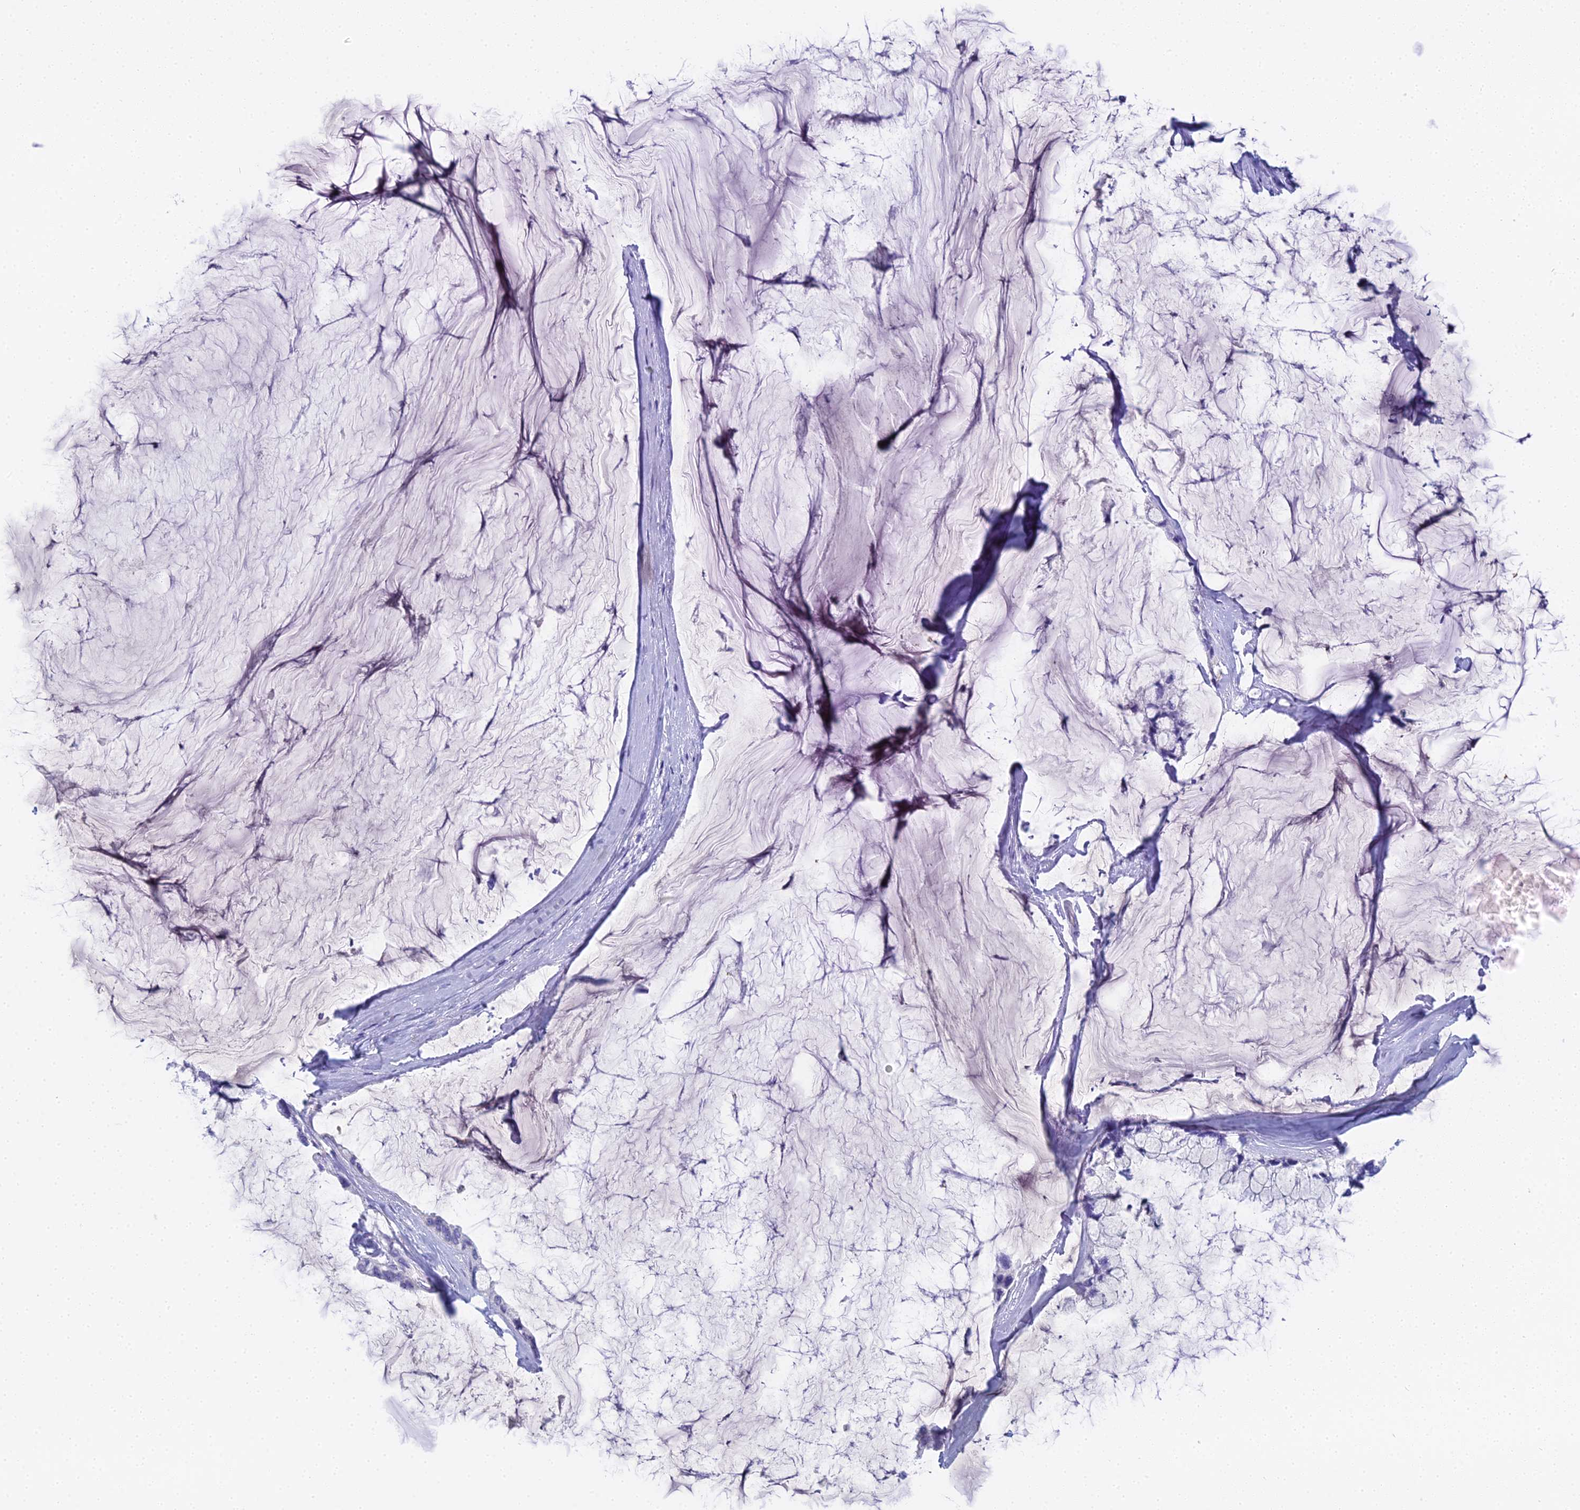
{"staining": {"intensity": "negative", "quantity": "none", "location": "none"}, "tissue": "ovarian cancer", "cell_type": "Tumor cells", "image_type": "cancer", "snomed": [{"axis": "morphology", "description": "Cystadenocarcinoma, mucinous, NOS"}, {"axis": "topography", "description": "Ovary"}], "caption": "DAB (3,3'-diaminobenzidine) immunohistochemical staining of ovarian cancer (mucinous cystadenocarcinoma) reveals no significant positivity in tumor cells.", "gene": "UNC80", "patient": {"sex": "female", "age": 39}}